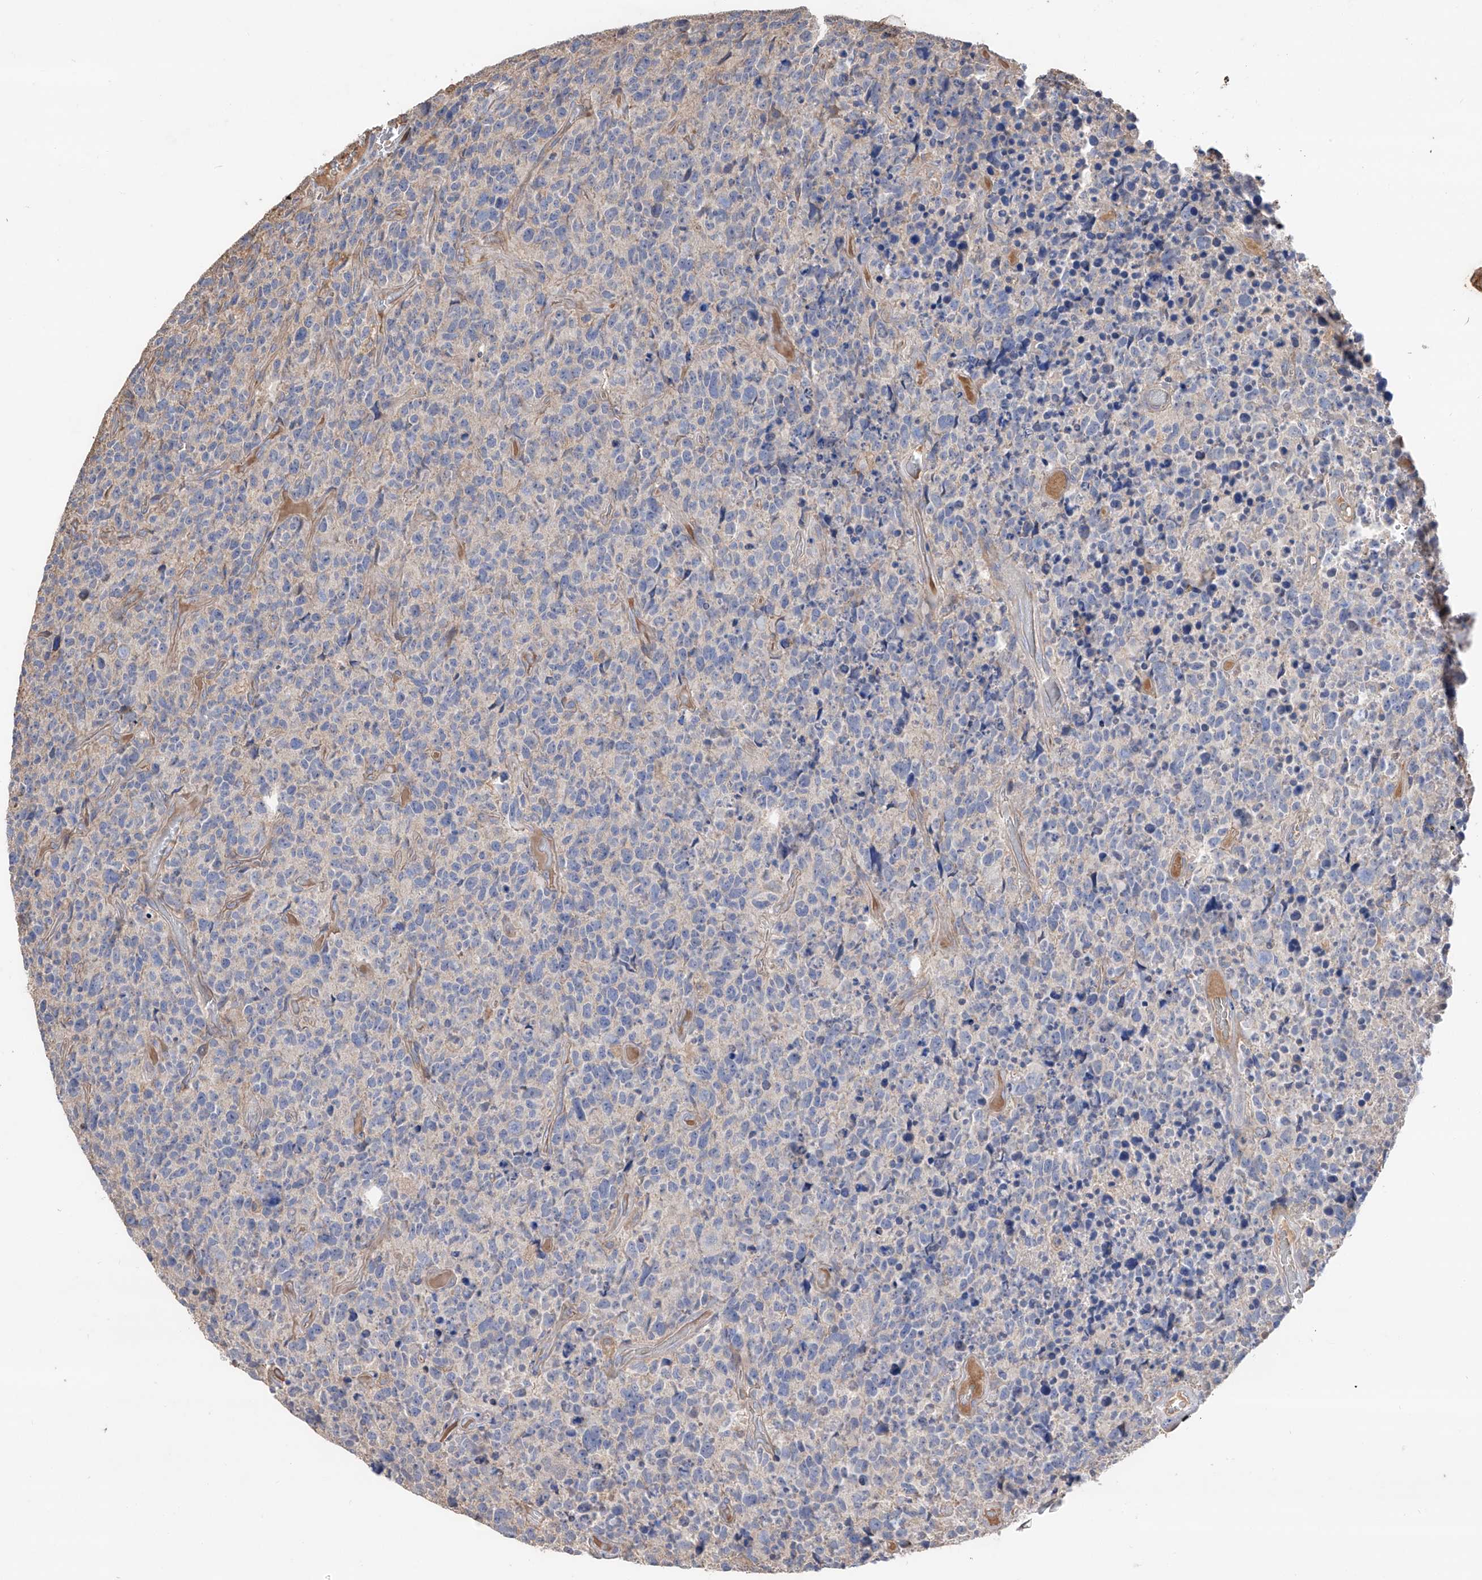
{"staining": {"intensity": "negative", "quantity": "none", "location": "none"}, "tissue": "glioma", "cell_type": "Tumor cells", "image_type": "cancer", "snomed": [{"axis": "morphology", "description": "Glioma, malignant, High grade"}, {"axis": "topography", "description": "Brain"}], "caption": "Image shows no significant protein staining in tumor cells of glioma.", "gene": "EDN1", "patient": {"sex": "male", "age": 69}}